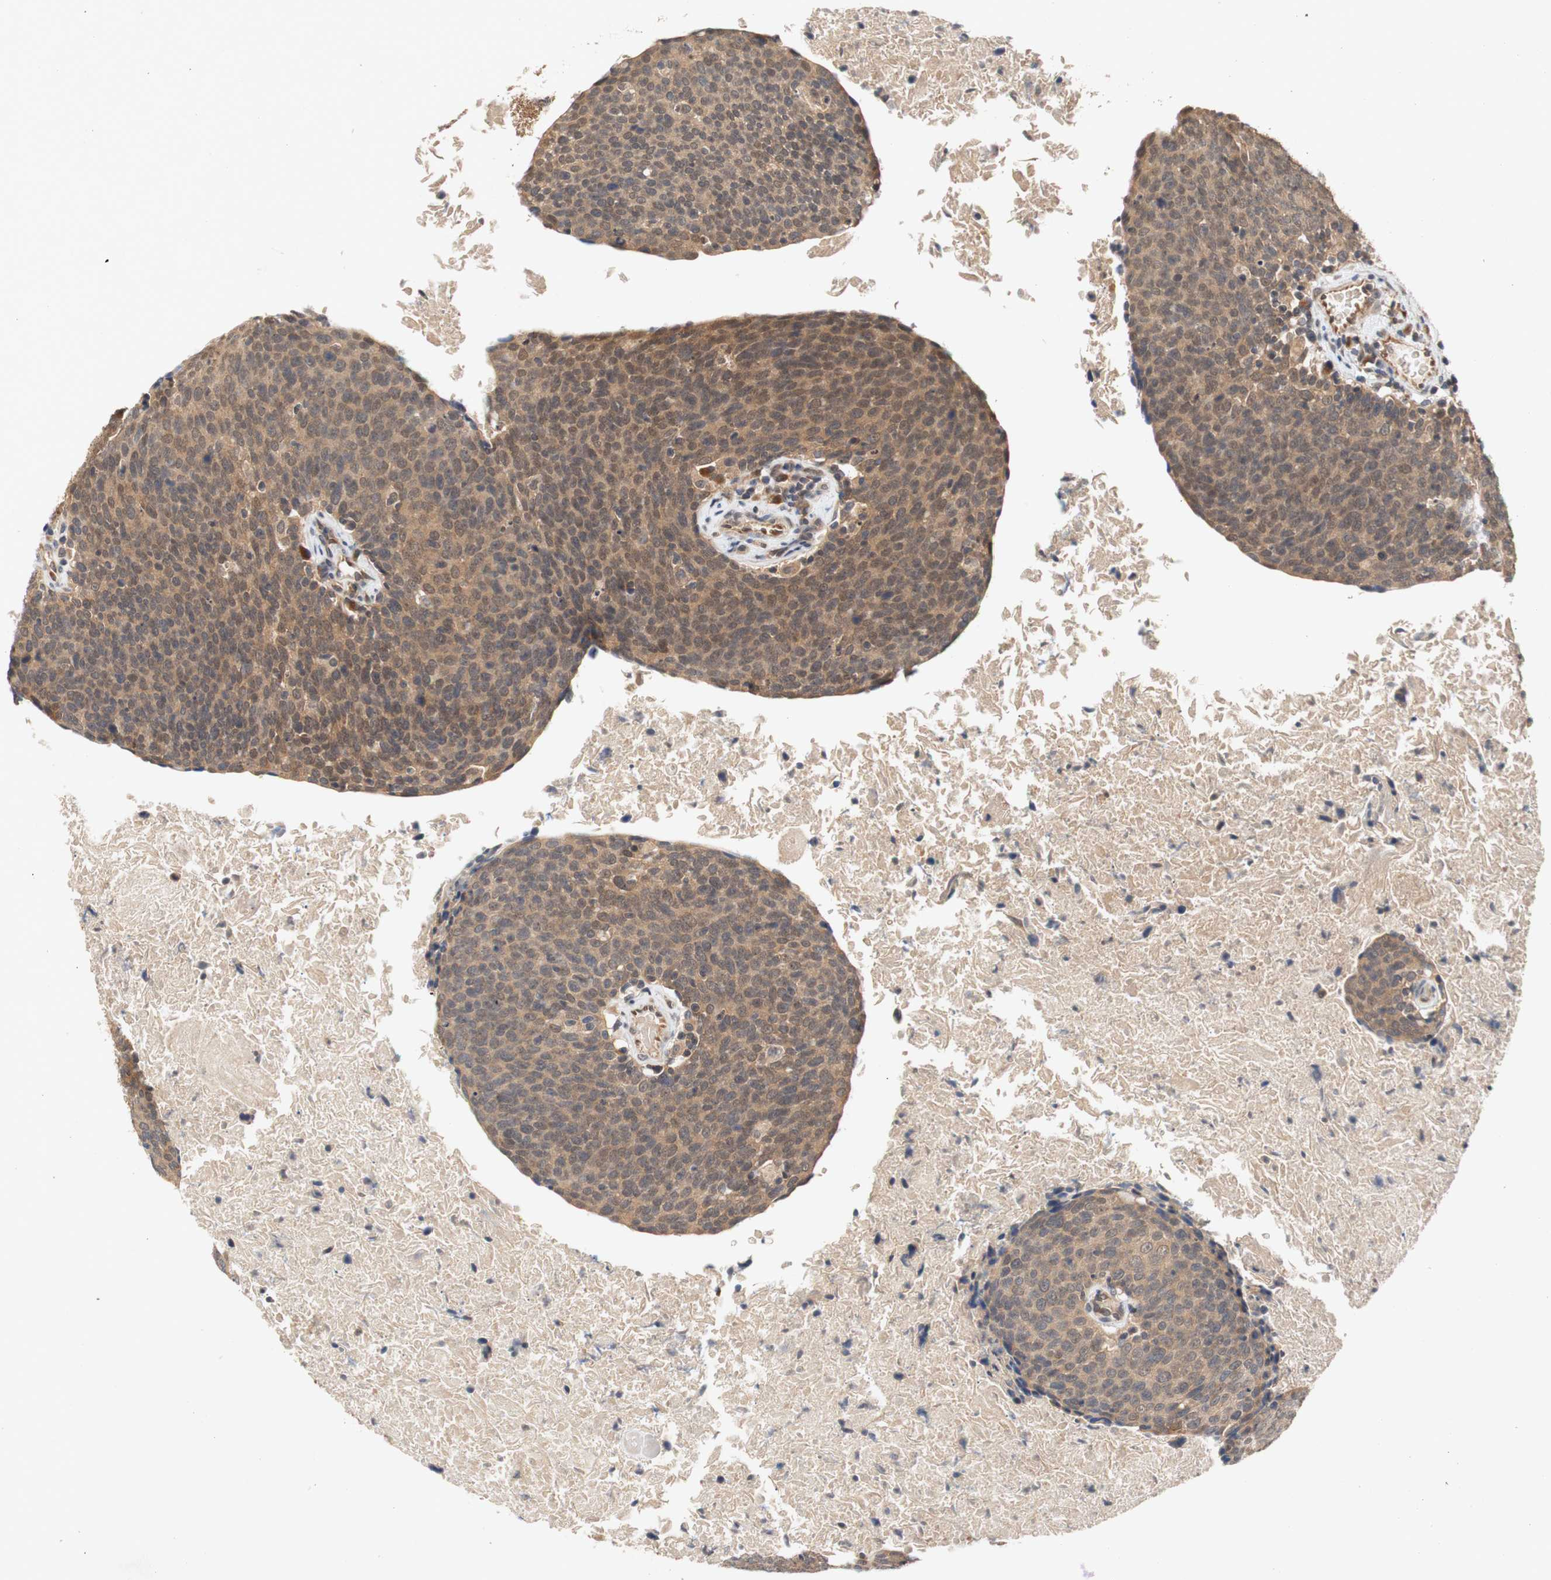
{"staining": {"intensity": "moderate", "quantity": ">75%", "location": "cytoplasmic/membranous"}, "tissue": "head and neck cancer", "cell_type": "Tumor cells", "image_type": "cancer", "snomed": [{"axis": "morphology", "description": "Squamous cell carcinoma, NOS"}, {"axis": "morphology", "description": "Squamous cell carcinoma, metastatic, NOS"}, {"axis": "topography", "description": "Lymph node"}, {"axis": "topography", "description": "Head-Neck"}], "caption": "This micrograph displays IHC staining of human head and neck cancer (metastatic squamous cell carcinoma), with medium moderate cytoplasmic/membranous expression in approximately >75% of tumor cells.", "gene": "PIN1", "patient": {"sex": "male", "age": 62}}